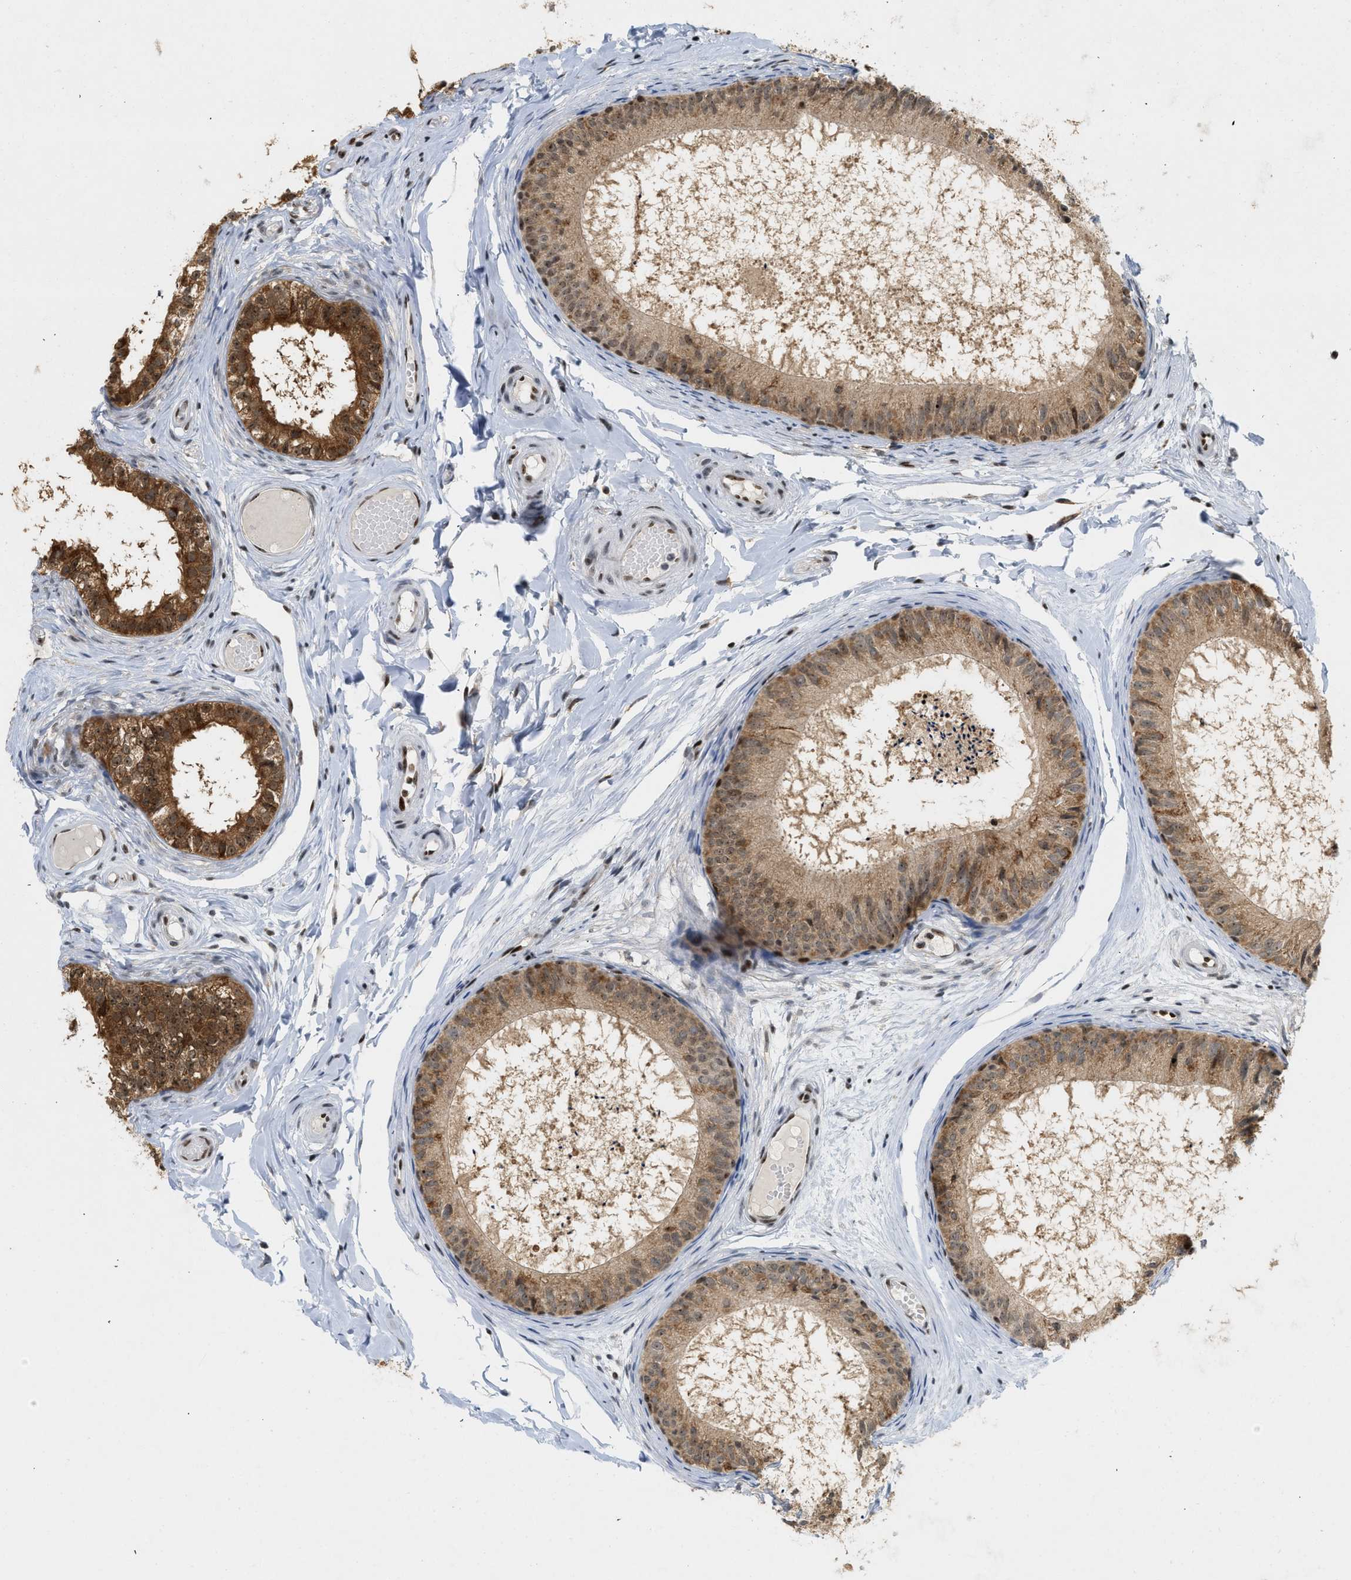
{"staining": {"intensity": "moderate", "quantity": ">75%", "location": "cytoplasmic/membranous,nuclear"}, "tissue": "epididymis", "cell_type": "Glandular cells", "image_type": "normal", "snomed": [{"axis": "morphology", "description": "Normal tissue, NOS"}, {"axis": "topography", "description": "Epididymis"}], "caption": "Benign epididymis was stained to show a protein in brown. There is medium levels of moderate cytoplasmic/membranous,nuclear staining in about >75% of glandular cells. Using DAB (brown) and hematoxylin (blue) stains, captured at high magnification using brightfield microscopy.", "gene": "ZNF22", "patient": {"sex": "male", "age": 46}}